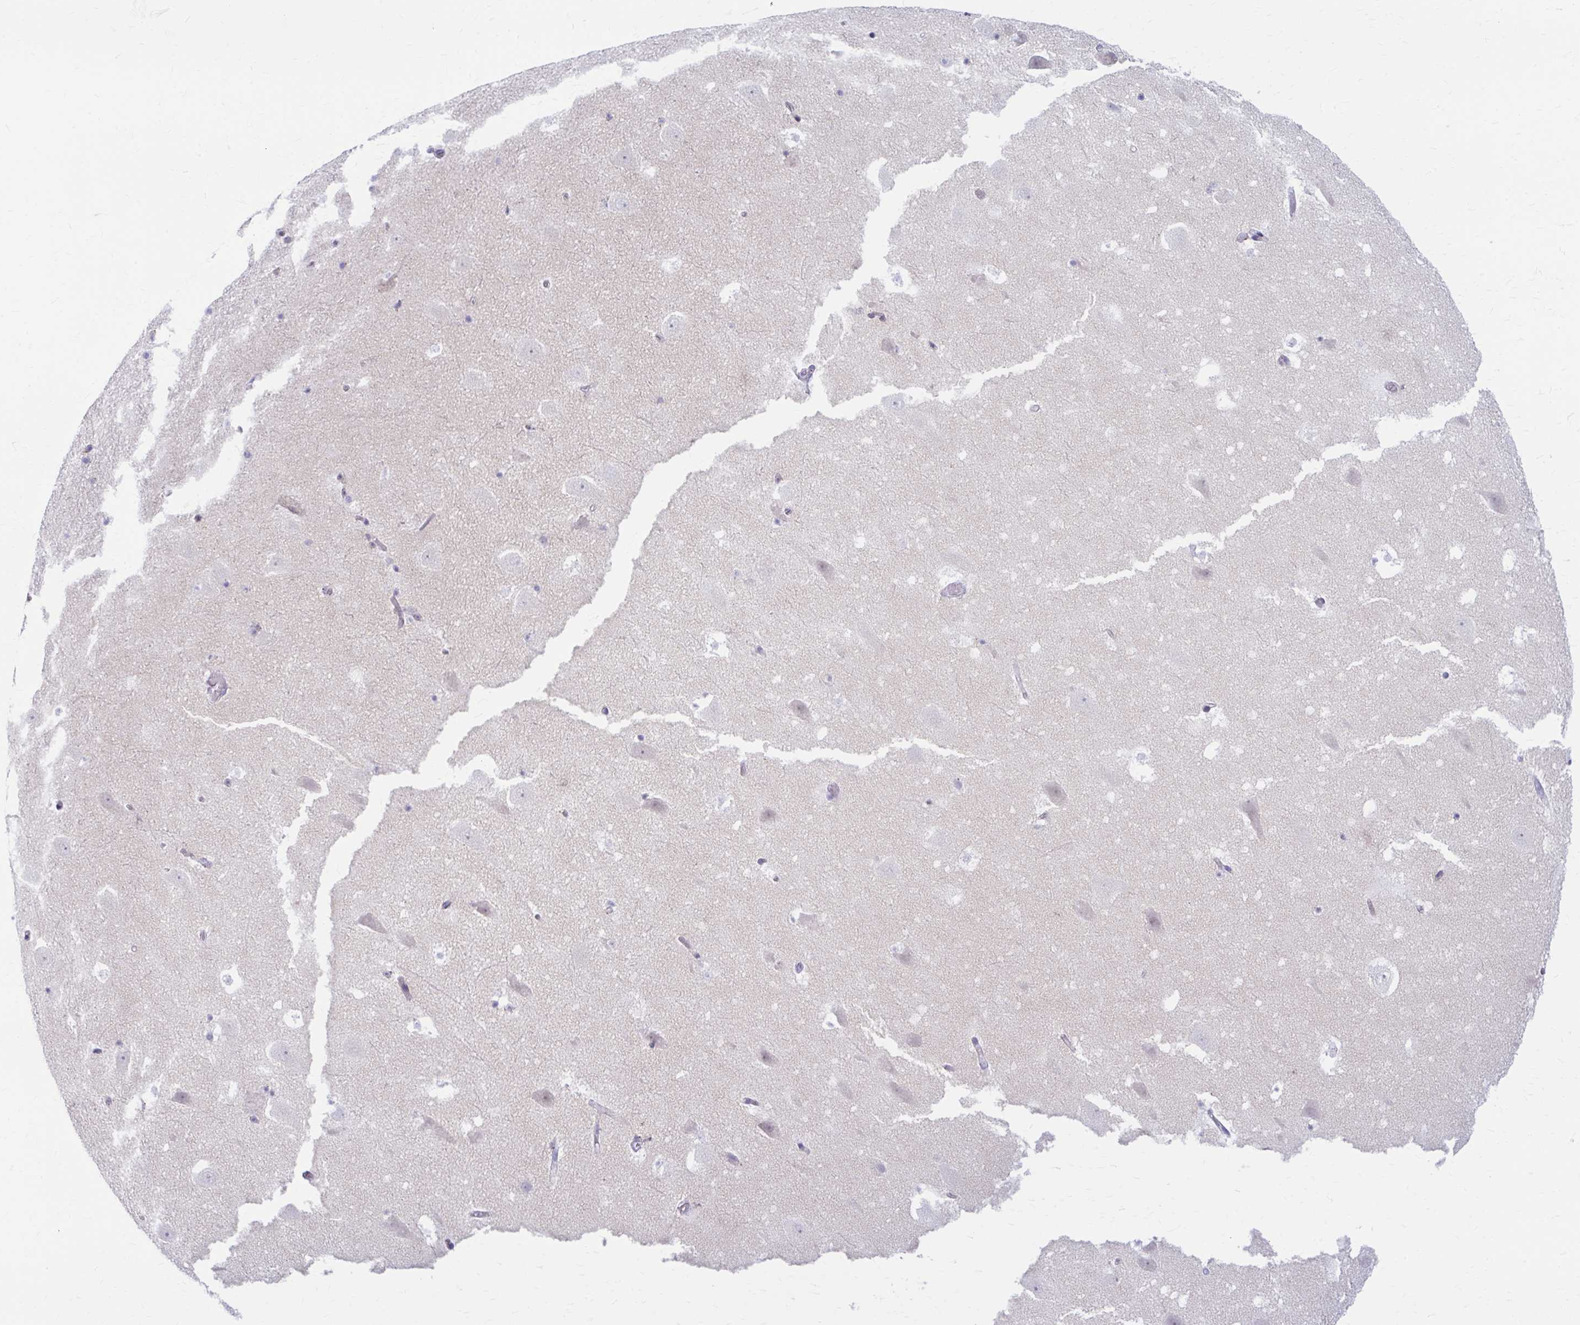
{"staining": {"intensity": "negative", "quantity": "none", "location": "none"}, "tissue": "hippocampus", "cell_type": "Glial cells", "image_type": "normal", "snomed": [{"axis": "morphology", "description": "Normal tissue, NOS"}, {"axis": "topography", "description": "Hippocampus"}], "caption": "A high-resolution photomicrograph shows immunohistochemistry staining of unremarkable hippocampus, which displays no significant expression in glial cells.", "gene": "RADIL", "patient": {"sex": "female", "age": 42}}